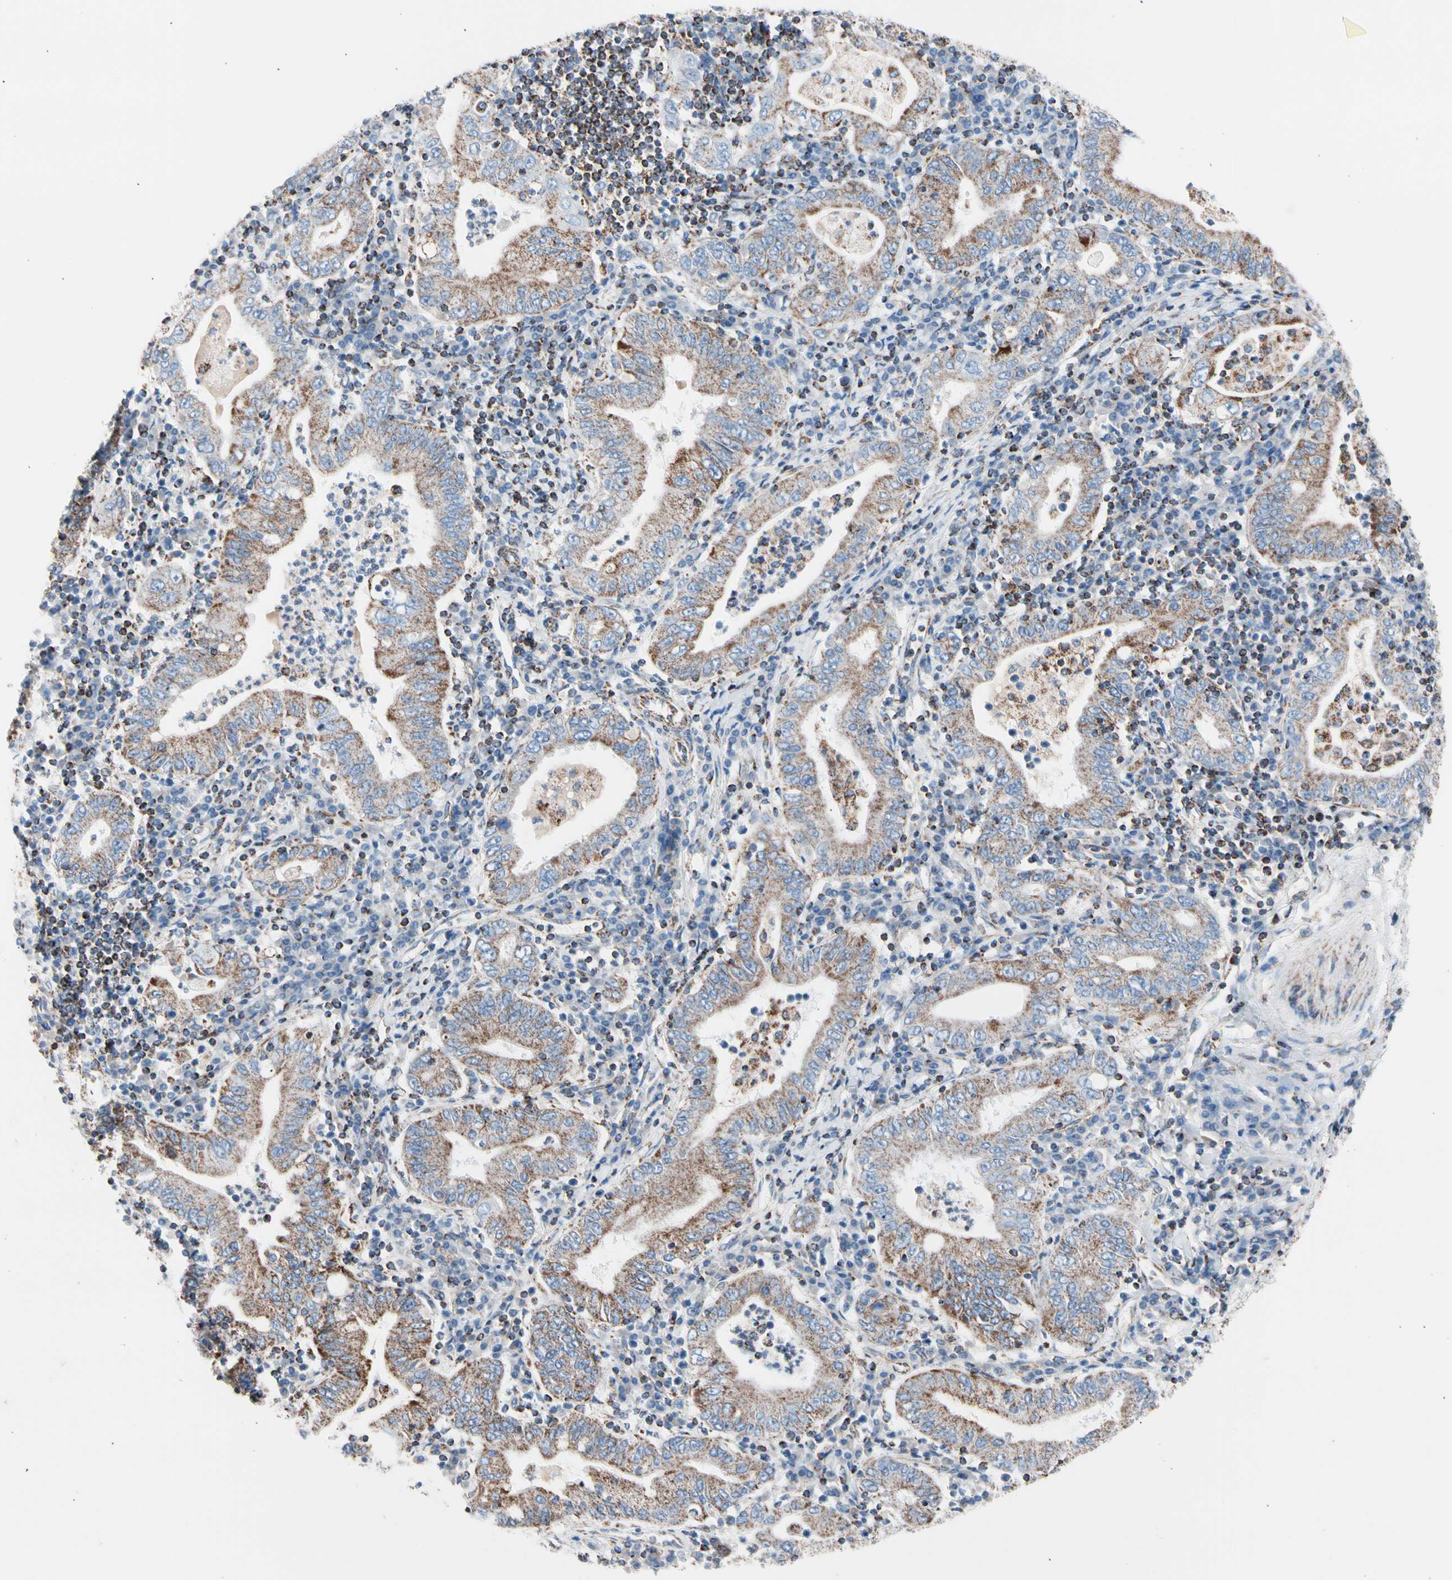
{"staining": {"intensity": "moderate", "quantity": "25%-75%", "location": "cytoplasmic/membranous"}, "tissue": "stomach cancer", "cell_type": "Tumor cells", "image_type": "cancer", "snomed": [{"axis": "morphology", "description": "Normal tissue, NOS"}, {"axis": "morphology", "description": "Adenocarcinoma, NOS"}, {"axis": "topography", "description": "Esophagus"}, {"axis": "topography", "description": "Stomach, upper"}, {"axis": "topography", "description": "Peripheral nerve tissue"}], "caption": "The histopathology image reveals immunohistochemical staining of adenocarcinoma (stomach). There is moderate cytoplasmic/membranous positivity is seen in about 25%-75% of tumor cells. (DAB IHC with brightfield microscopy, high magnification).", "gene": "HK1", "patient": {"sex": "male", "age": 62}}